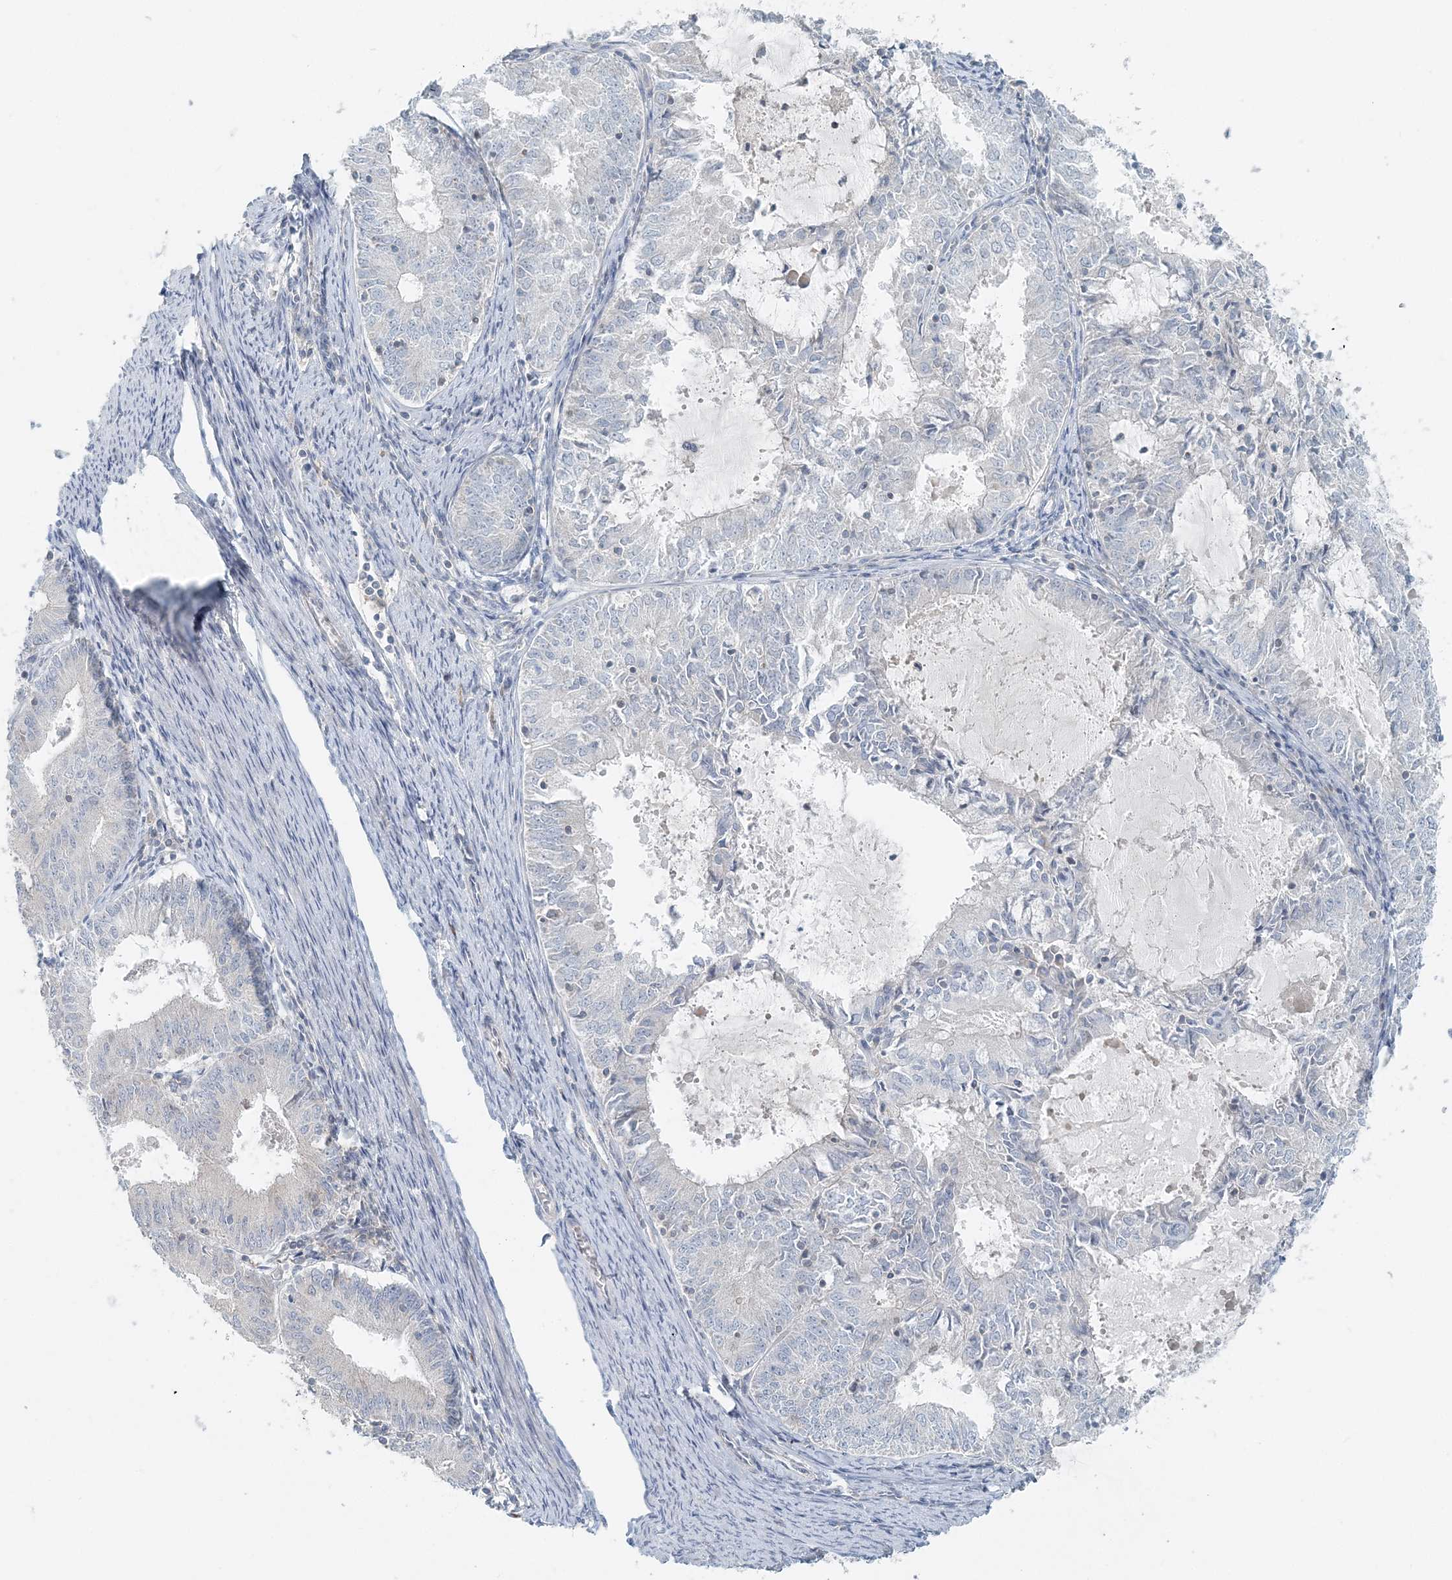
{"staining": {"intensity": "negative", "quantity": "none", "location": "none"}, "tissue": "endometrial cancer", "cell_type": "Tumor cells", "image_type": "cancer", "snomed": [{"axis": "morphology", "description": "Adenocarcinoma, NOS"}, {"axis": "topography", "description": "Endometrium"}], "caption": "Histopathology image shows no protein positivity in tumor cells of endometrial adenocarcinoma tissue.", "gene": "NAA11", "patient": {"sex": "female", "age": 57}}